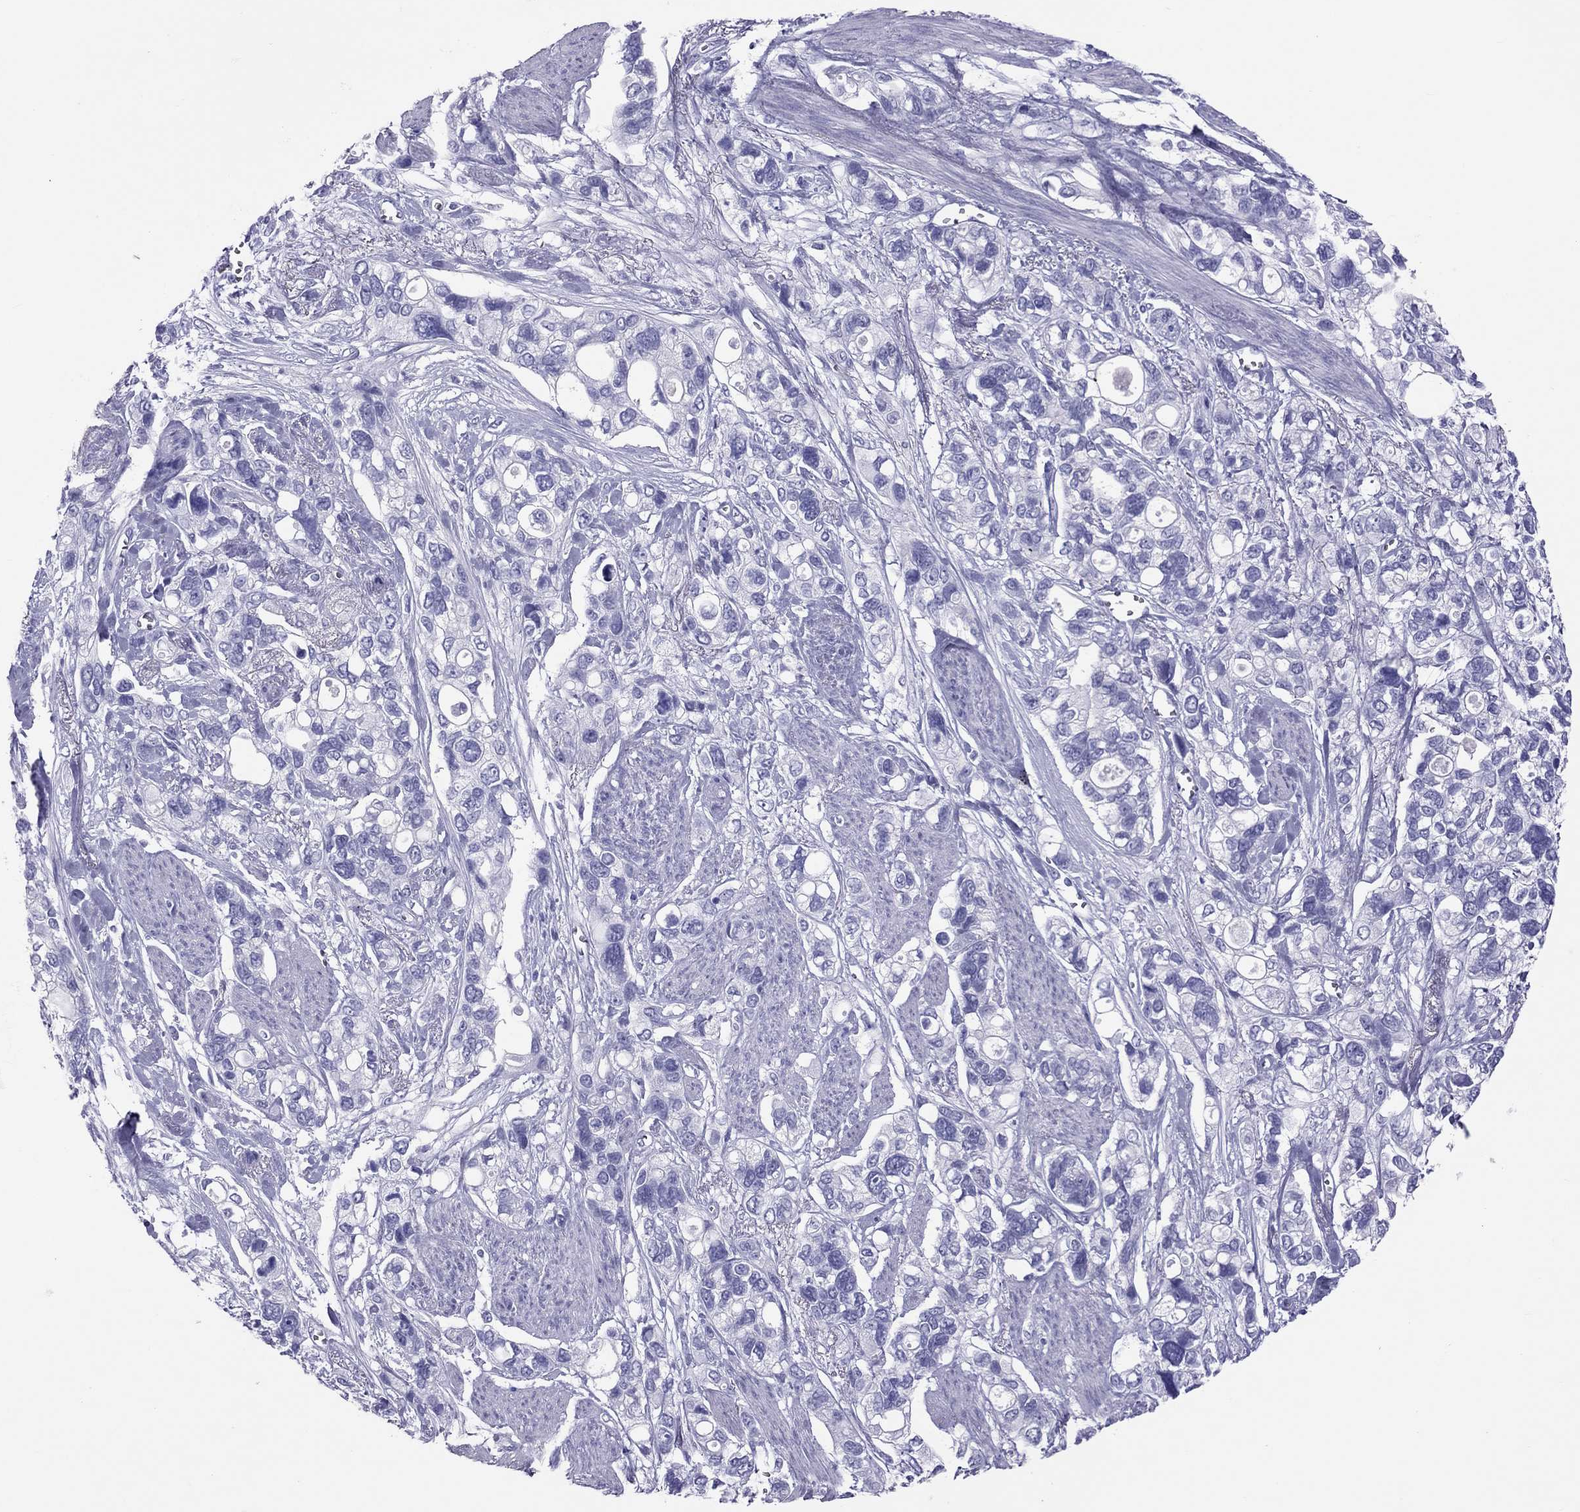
{"staining": {"intensity": "negative", "quantity": "none", "location": "none"}, "tissue": "stomach cancer", "cell_type": "Tumor cells", "image_type": "cancer", "snomed": [{"axis": "morphology", "description": "Adenocarcinoma, NOS"}, {"axis": "topography", "description": "Stomach, upper"}], "caption": "This is an IHC histopathology image of adenocarcinoma (stomach). There is no expression in tumor cells.", "gene": "PSMB11", "patient": {"sex": "female", "age": 81}}